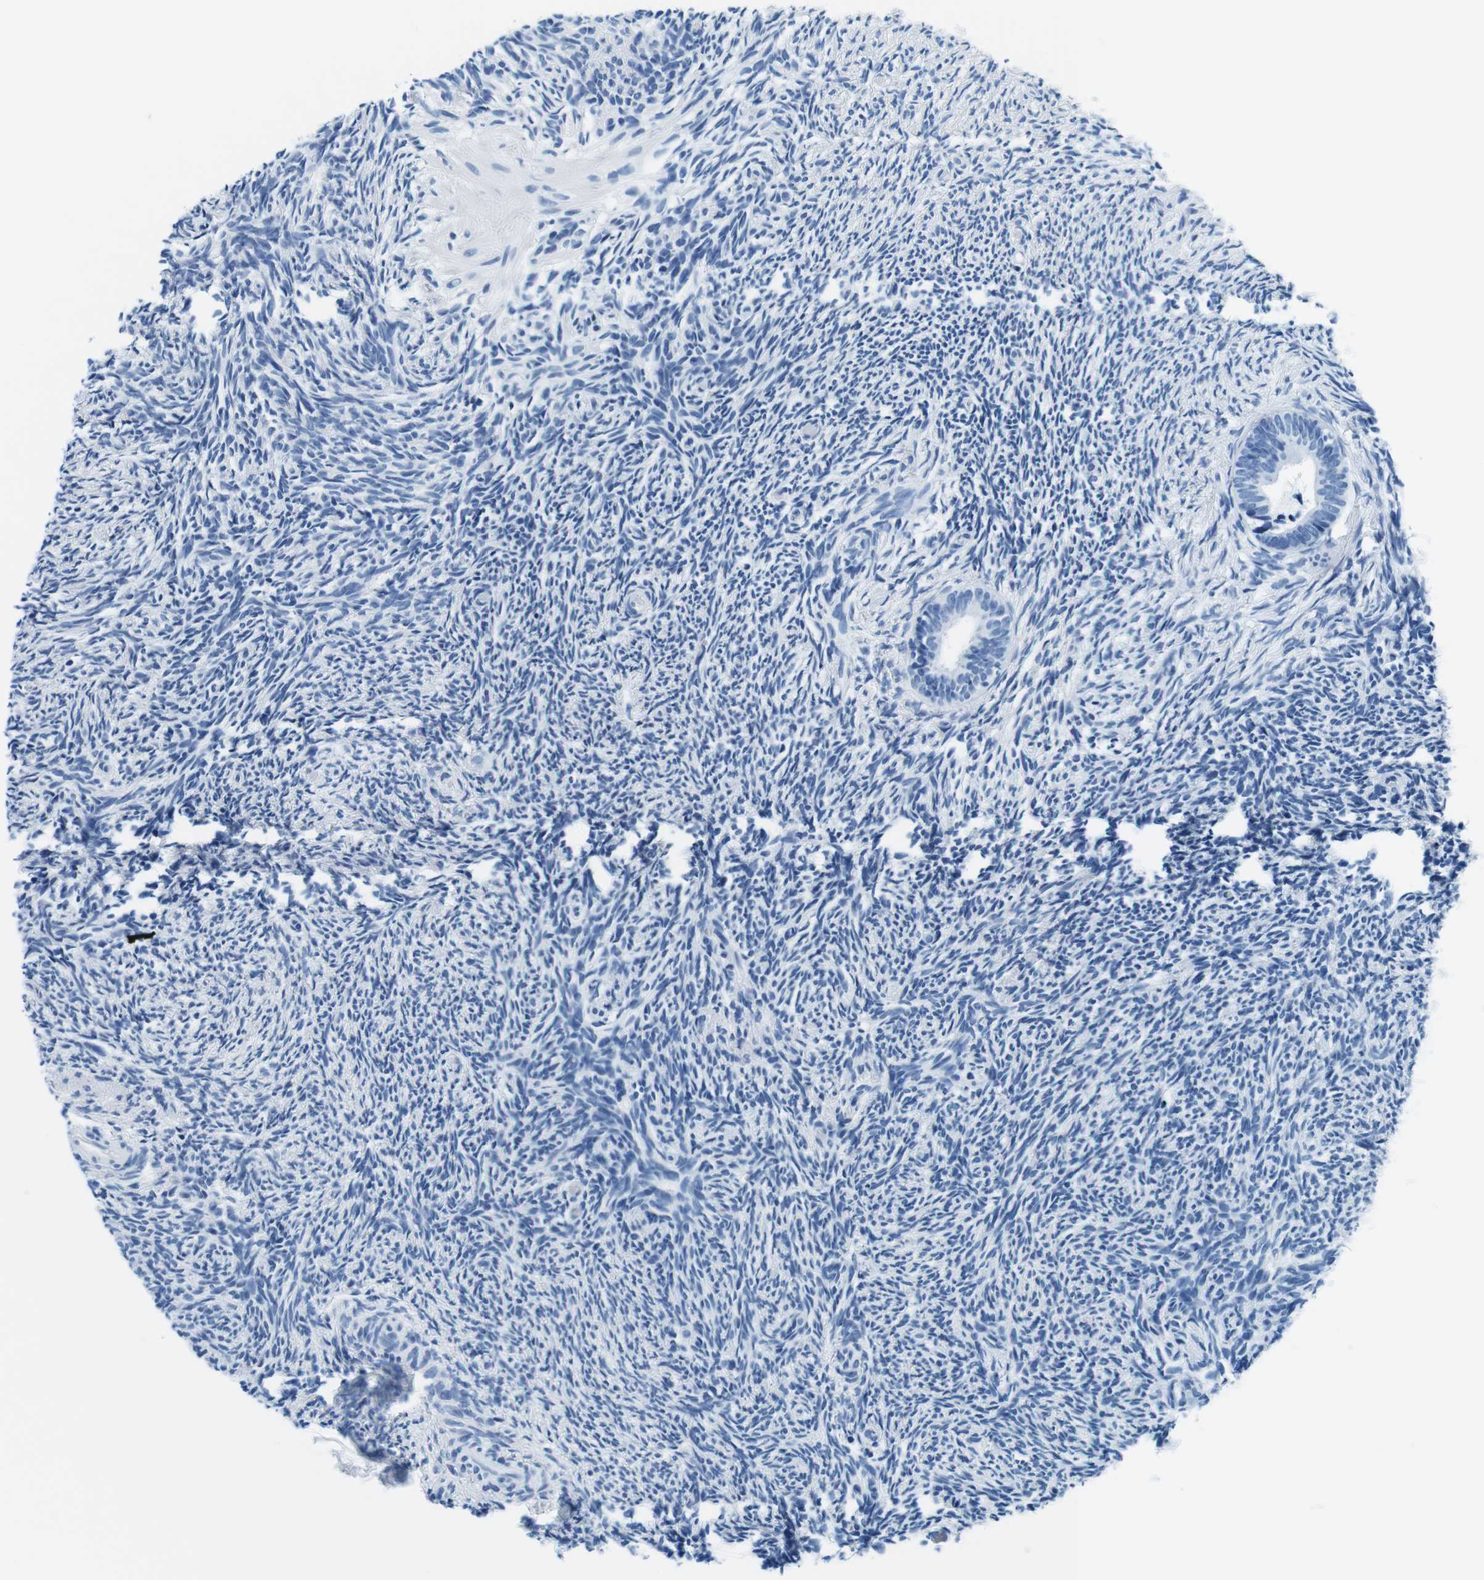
{"staining": {"intensity": "negative", "quantity": "none", "location": "none"}, "tissue": "ovary", "cell_type": "Follicle cells", "image_type": "normal", "snomed": [{"axis": "morphology", "description": "Normal tissue, NOS"}, {"axis": "topography", "description": "Ovary"}], "caption": "This is a micrograph of IHC staining of unremarkable ovary, which shows no staining in follicle cells.", "gene": "ELANE", "patient": {"sex": "female", "age": 60}}